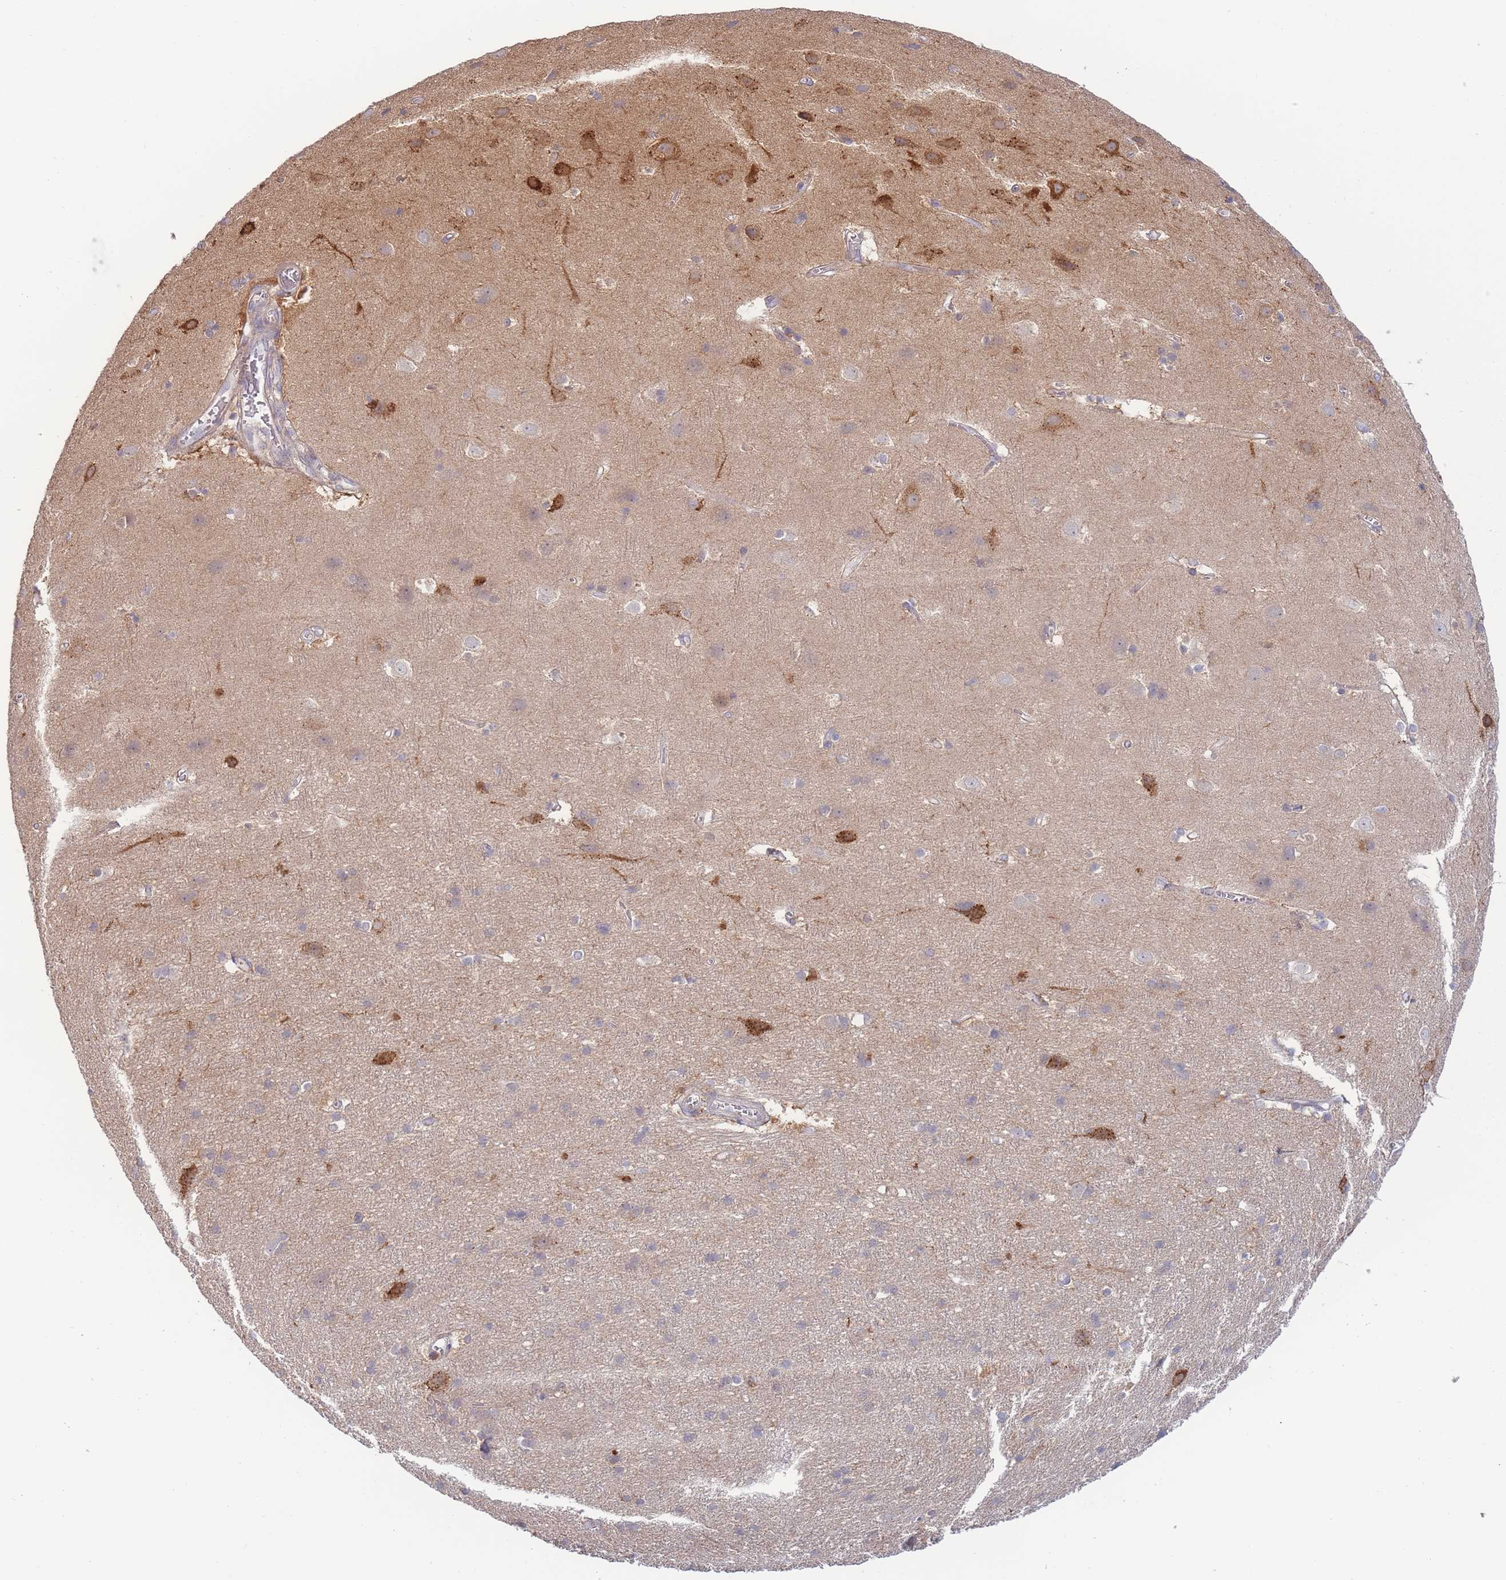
{"staining": {"intensity": "negative", "quantity": "none", "location": "none"}, "tissue": "cerebral cortex", "cell_type": "Endothelial cells", "image_type": "normal", "snomed": [{"axis": "morphology", "description": "Normal tissue, NOS"}, {"axis": "topography", "description": "Cerebral cortex"}], "caption": "Immunohistochemistry image of benign human cerebral cortex stained for a protein (brown), which displays no staining in endothelial cells.", "gene": "SPHKAP", "patient": {"sex": "male", "age": 54}}